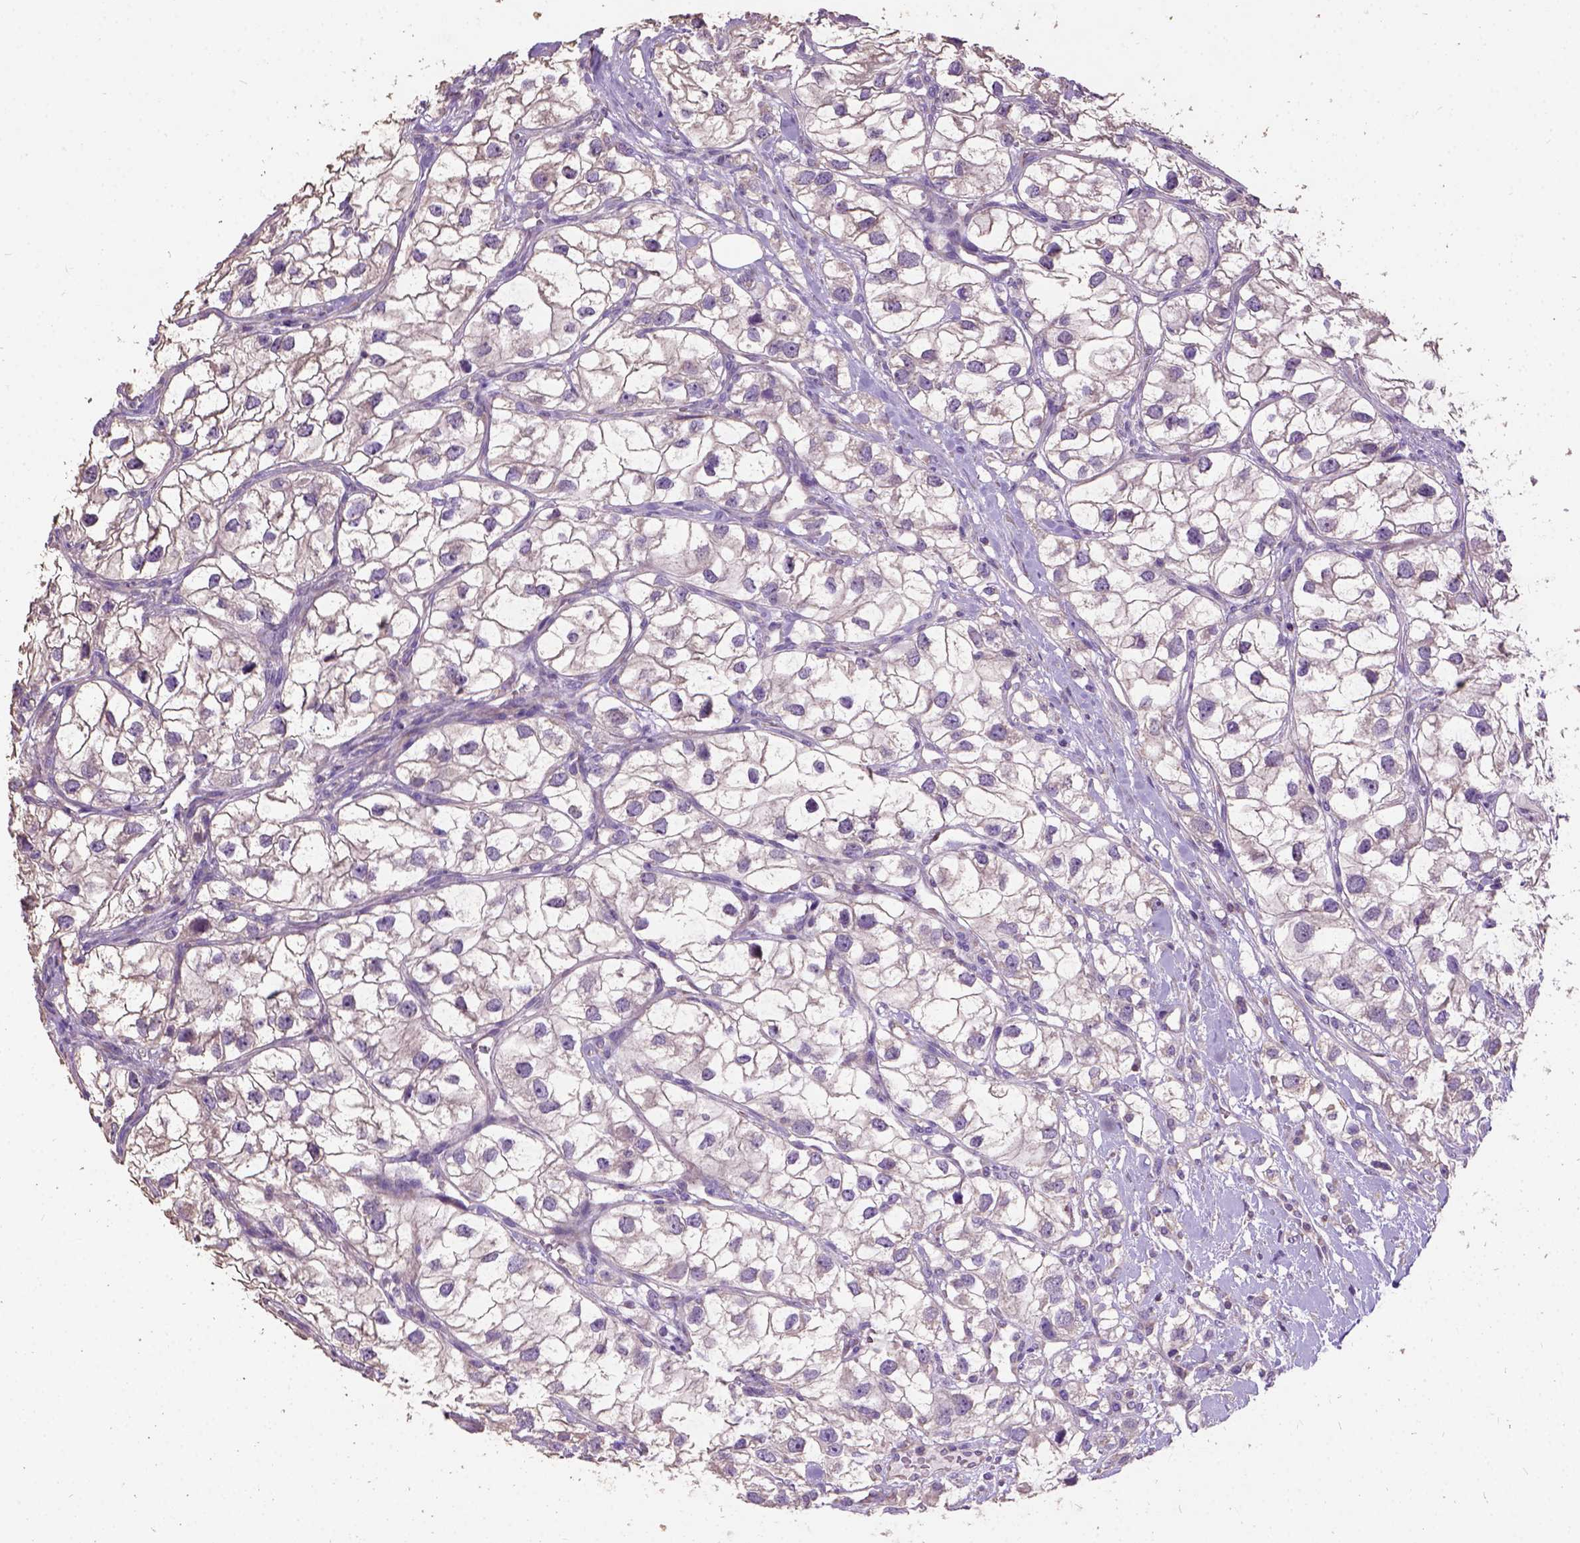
{"staining": {"intensity": "negative", "quantity": "none", "location": "none"}, "tissue": "renal cancer", "cell_type": "Tumor cells", "image_type": "cancer", "snomed": [{"axis": "morphology", "description": "Adenocarcinoma, NOS"}, {"axis": "topography", "description": "Kidney"}], "caption": "Renal adenocarcinoma stained for a protein using immunohistochemistry (IHC) displays no expression tumor cells.", "gene": "DQX1", "patient": {"sex": "male", "age": 59}}